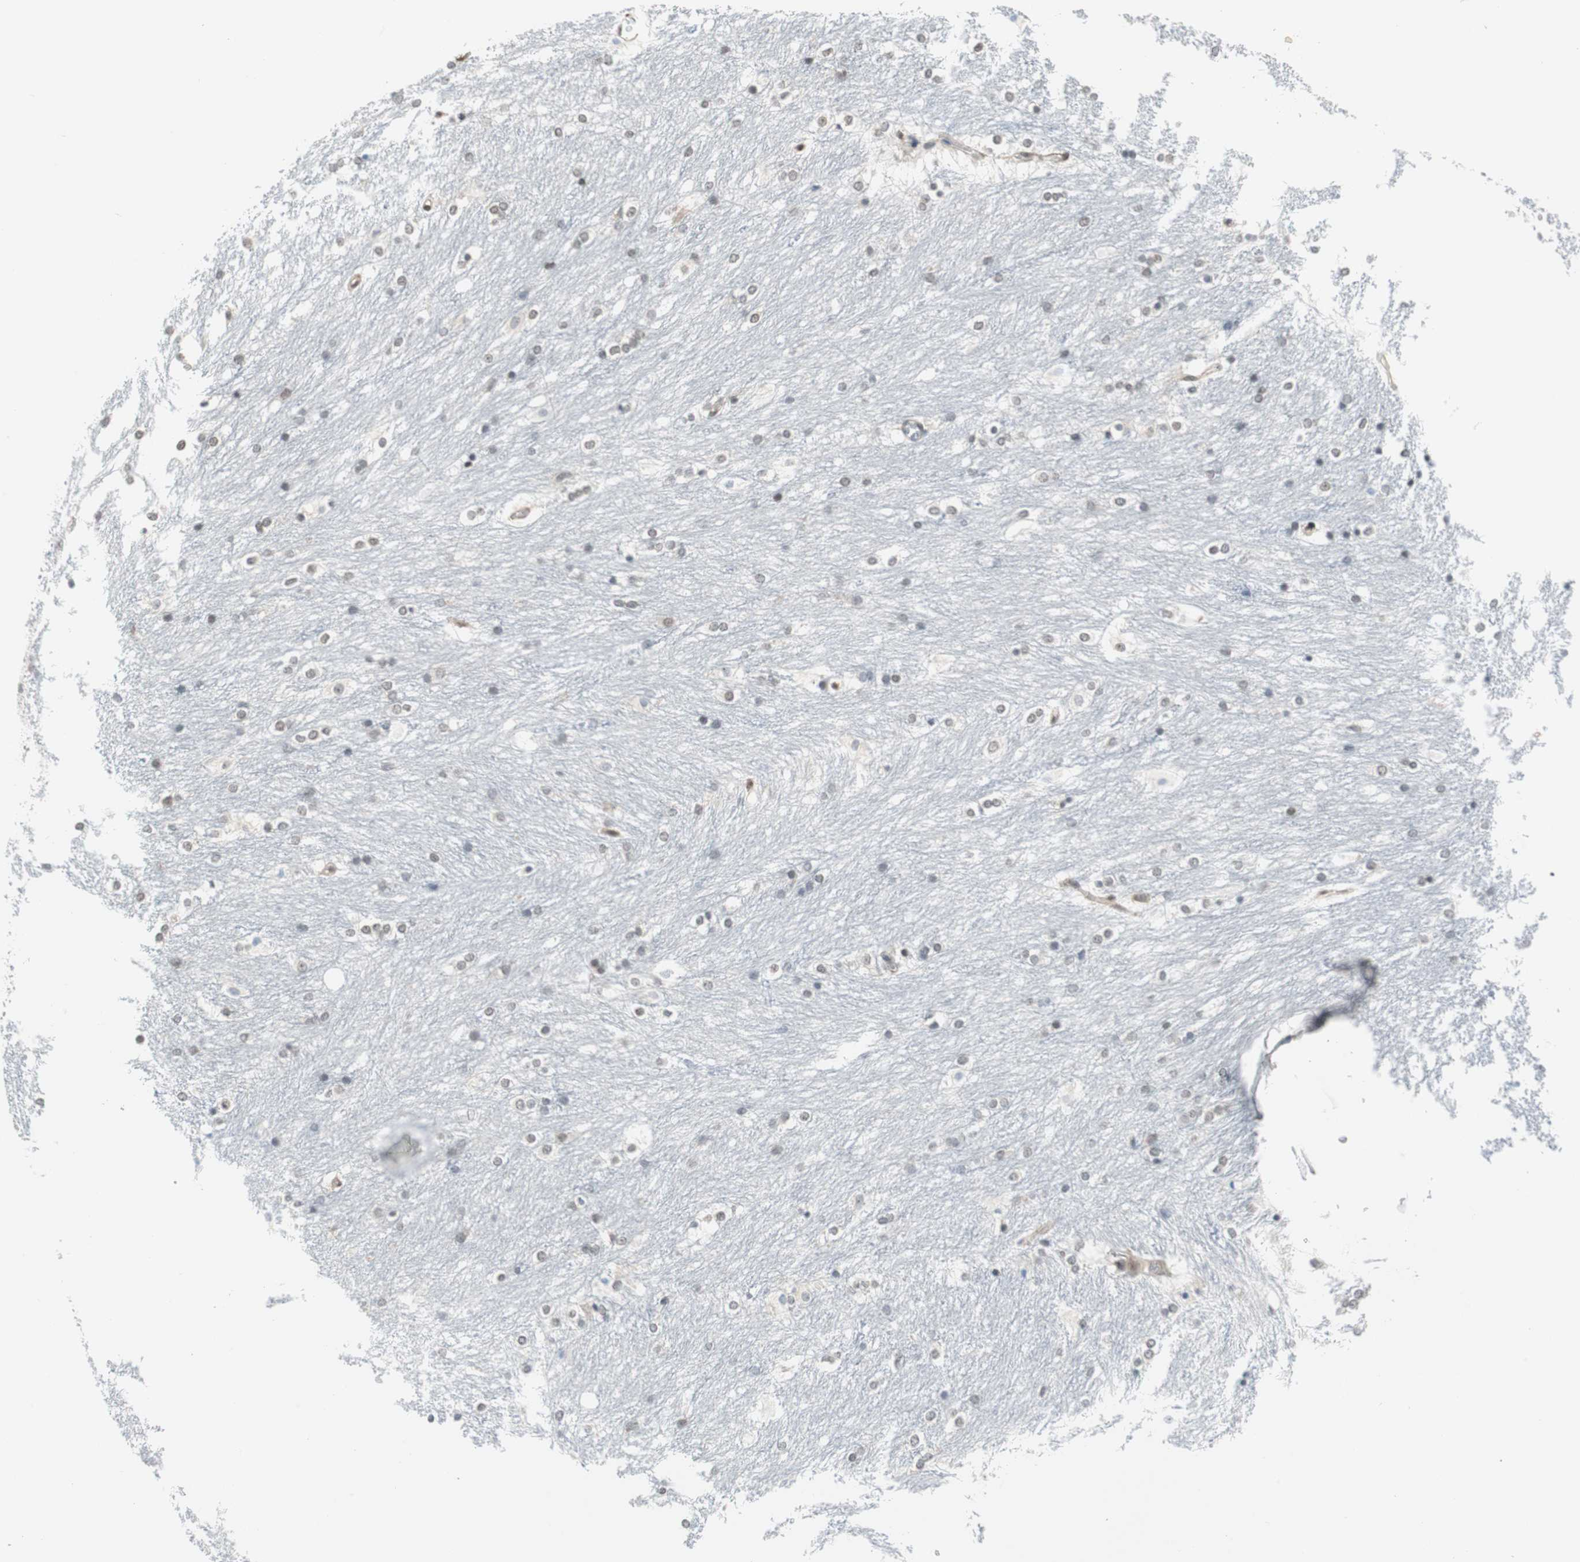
{"staining": {"intensity": "negative", "quantity": "none", "location": "none"}, "tissue": "caudate", "cell_type": "Glial cells", "image_type": "normal", "snomed": [{"axis": "morphology", "description": "Normal tissue, NOS"}, {"axis": "topography", "description": "Lateral ventricle wall"}], "caption": "Glial cells are negative for brown protein staining in unremarkable caudate. (DAB IHC visualized using brightfield microscopy, high magnification).", "gene": "ZNF512B", "patient": {"sex": "female", "age": 19}}